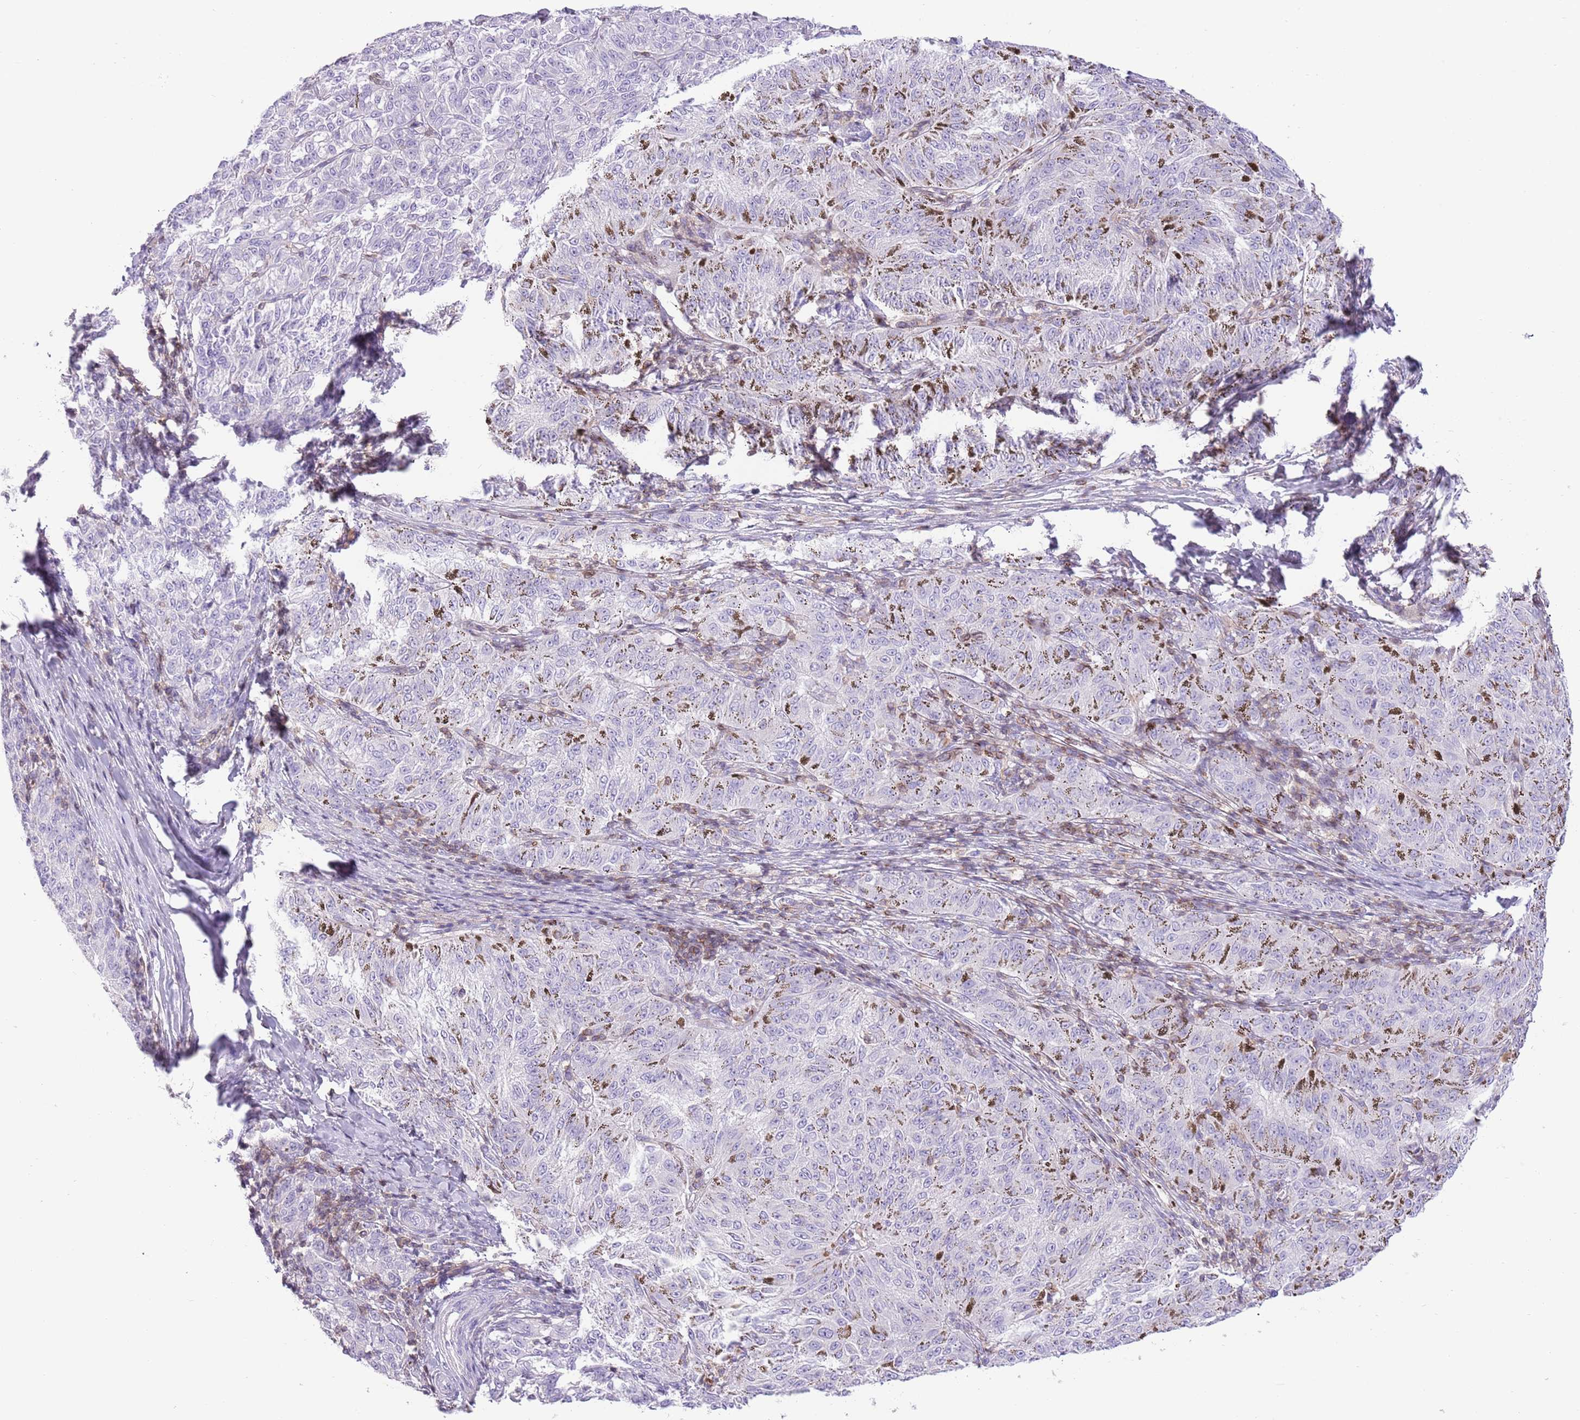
{"staining": {"intensity": "negative", "quantity": "none", "location": "none"}, "tissue": "melanoma", "cell_type": "Tumor cells", "image_type": "cancer", "snomed": [{"axis": "morphology", "description": "Malignant melanoma, NOS"}, {"axis": "topography", "description": "Skin"}], "caption": "Immunohistochemistry (IHC) image of neoplastic tissue: malignant melanoma stained with DAB reveals no significant protein positivity in tumor cells.", "gene": "OR4Q3", "patient": {"sex": "female", "age": 72}}